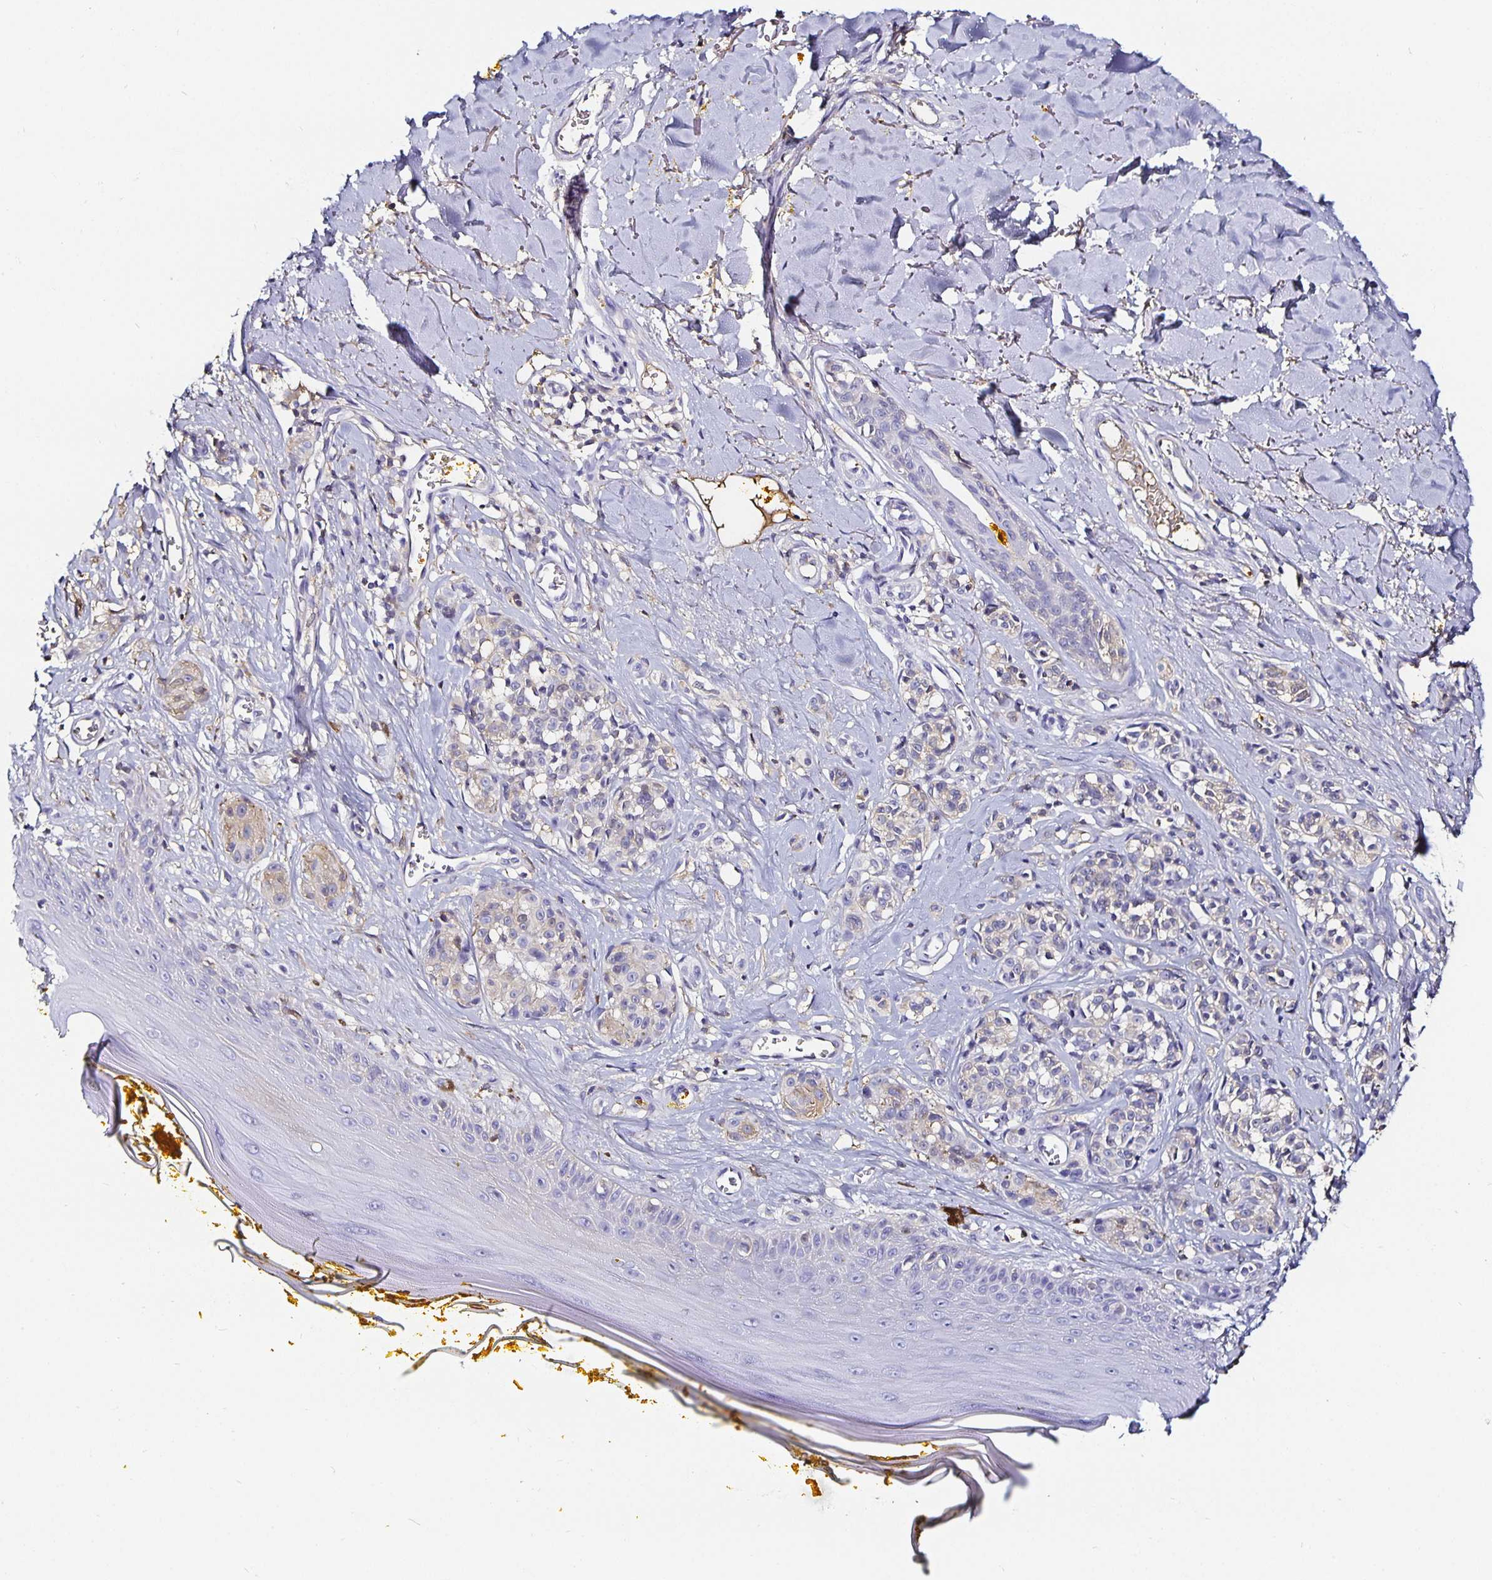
{"staining": {"intensity": "weak", "quantity": "<25%", "location": "cytoplasmic/membranous"}, "tissue": "melanoma", "cell_type": "Tumor cells", "image_type": "cancer", "snomed": [{"axis": "morphology", "description": "Malignant melanoma, NOS"}, {"axis": "topography", "description": "Skin"}], "caption": "Immunohistochemical staining of malignant melanoma exhibits no significant expression in tumor cells. (Brightfield microscopy of DAB (3,3'-diaminobenzidine) IHC at high magnification).", "gene": "TTR", "patient": {"sex": "male", "age": 74}}